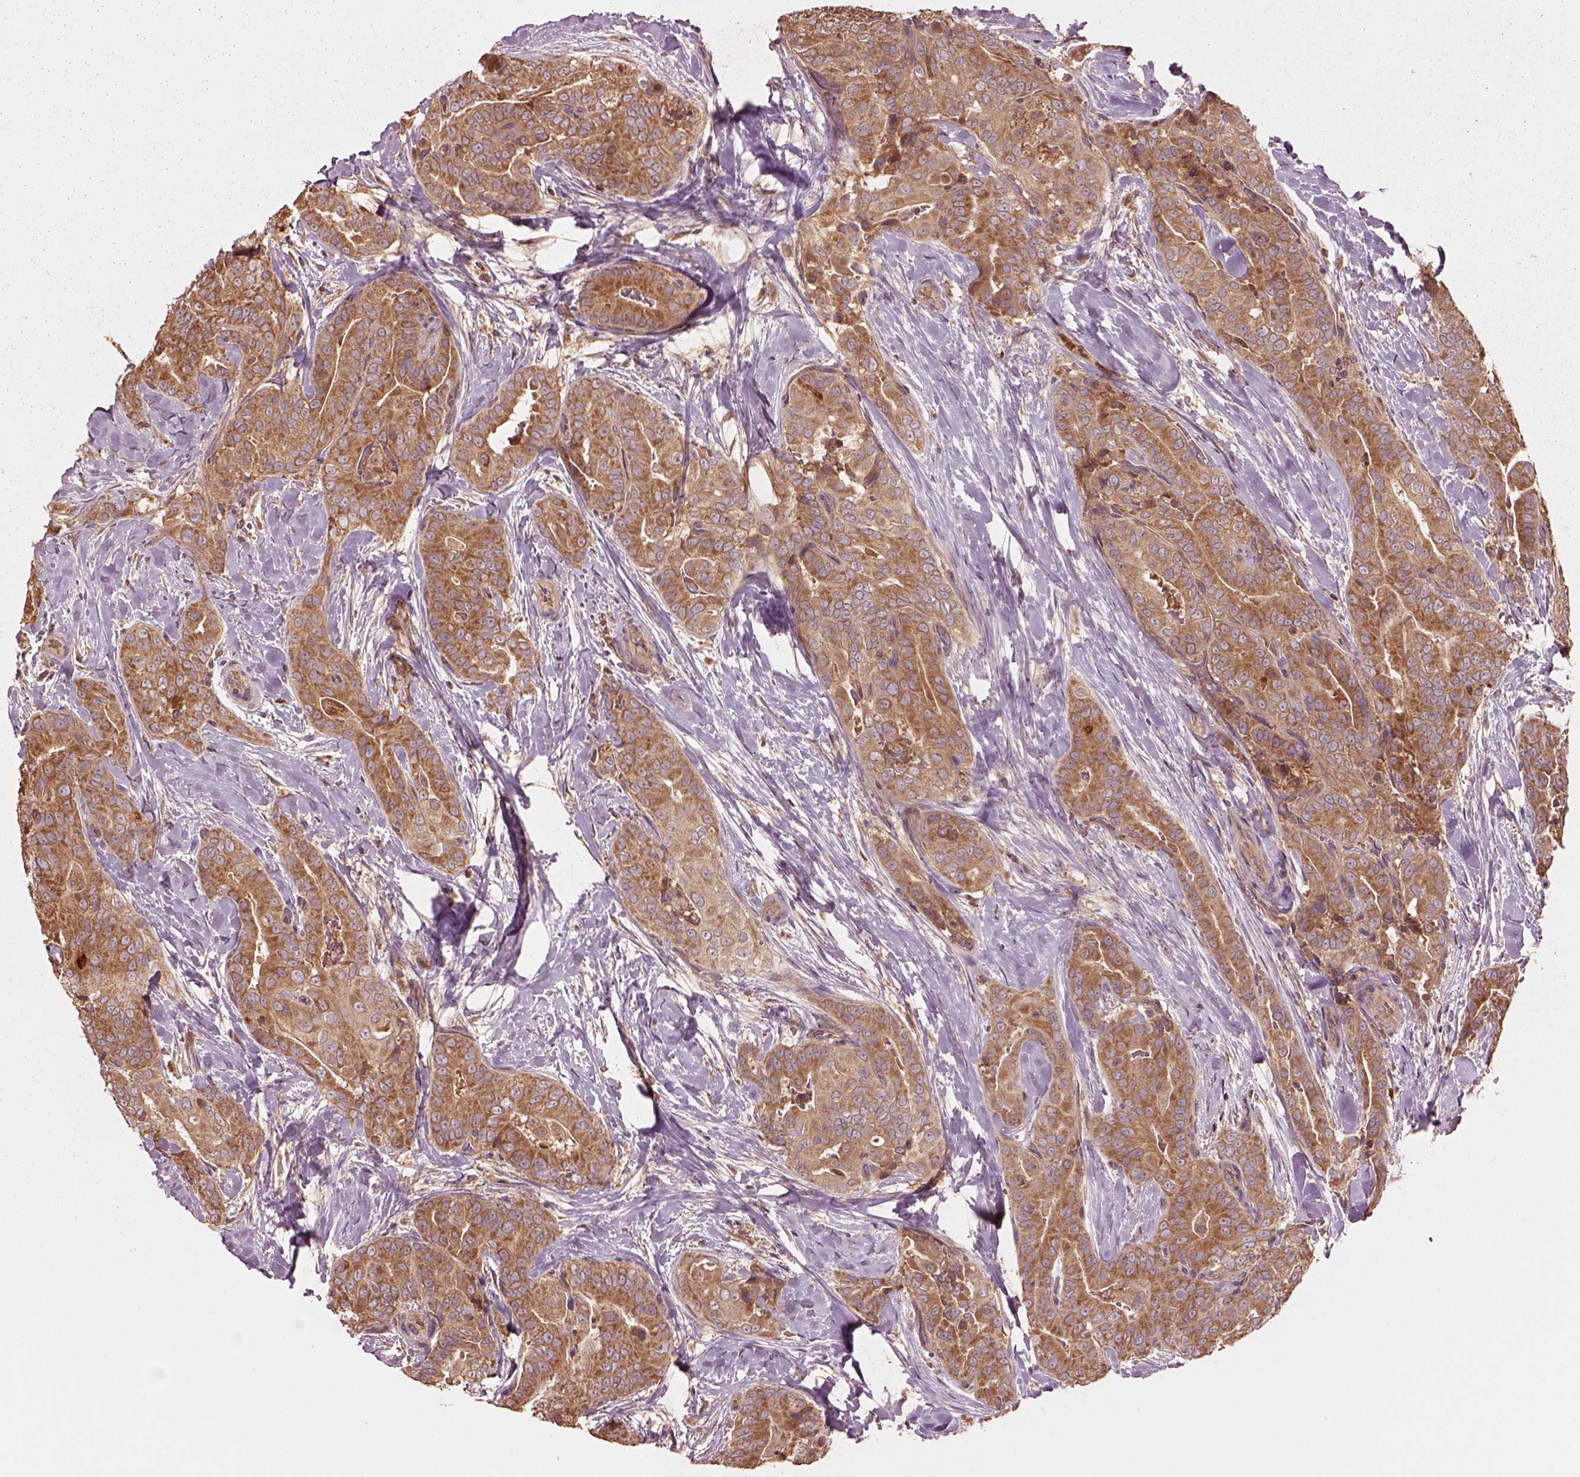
{"staining": {"intensity": "moderate", "quantity": "25%-75%", "location": "cytoplasmic/membranous"}, "tissue": "thyroid cancer", "cell_type": "Tumor cells", "image_type": "cancer", "snomed": [{"axis": "morphology", "description": "Papillary adenocarcinoma, NOS"}, {"axis": "topography", "description": "Thyroid gland"}], "caption": "Thyroid cancer stained with a protein marker exhibits moderate staining in tumor cells.", "gene": "TRADD", "patient": {"sex": "male", "age": 61}}